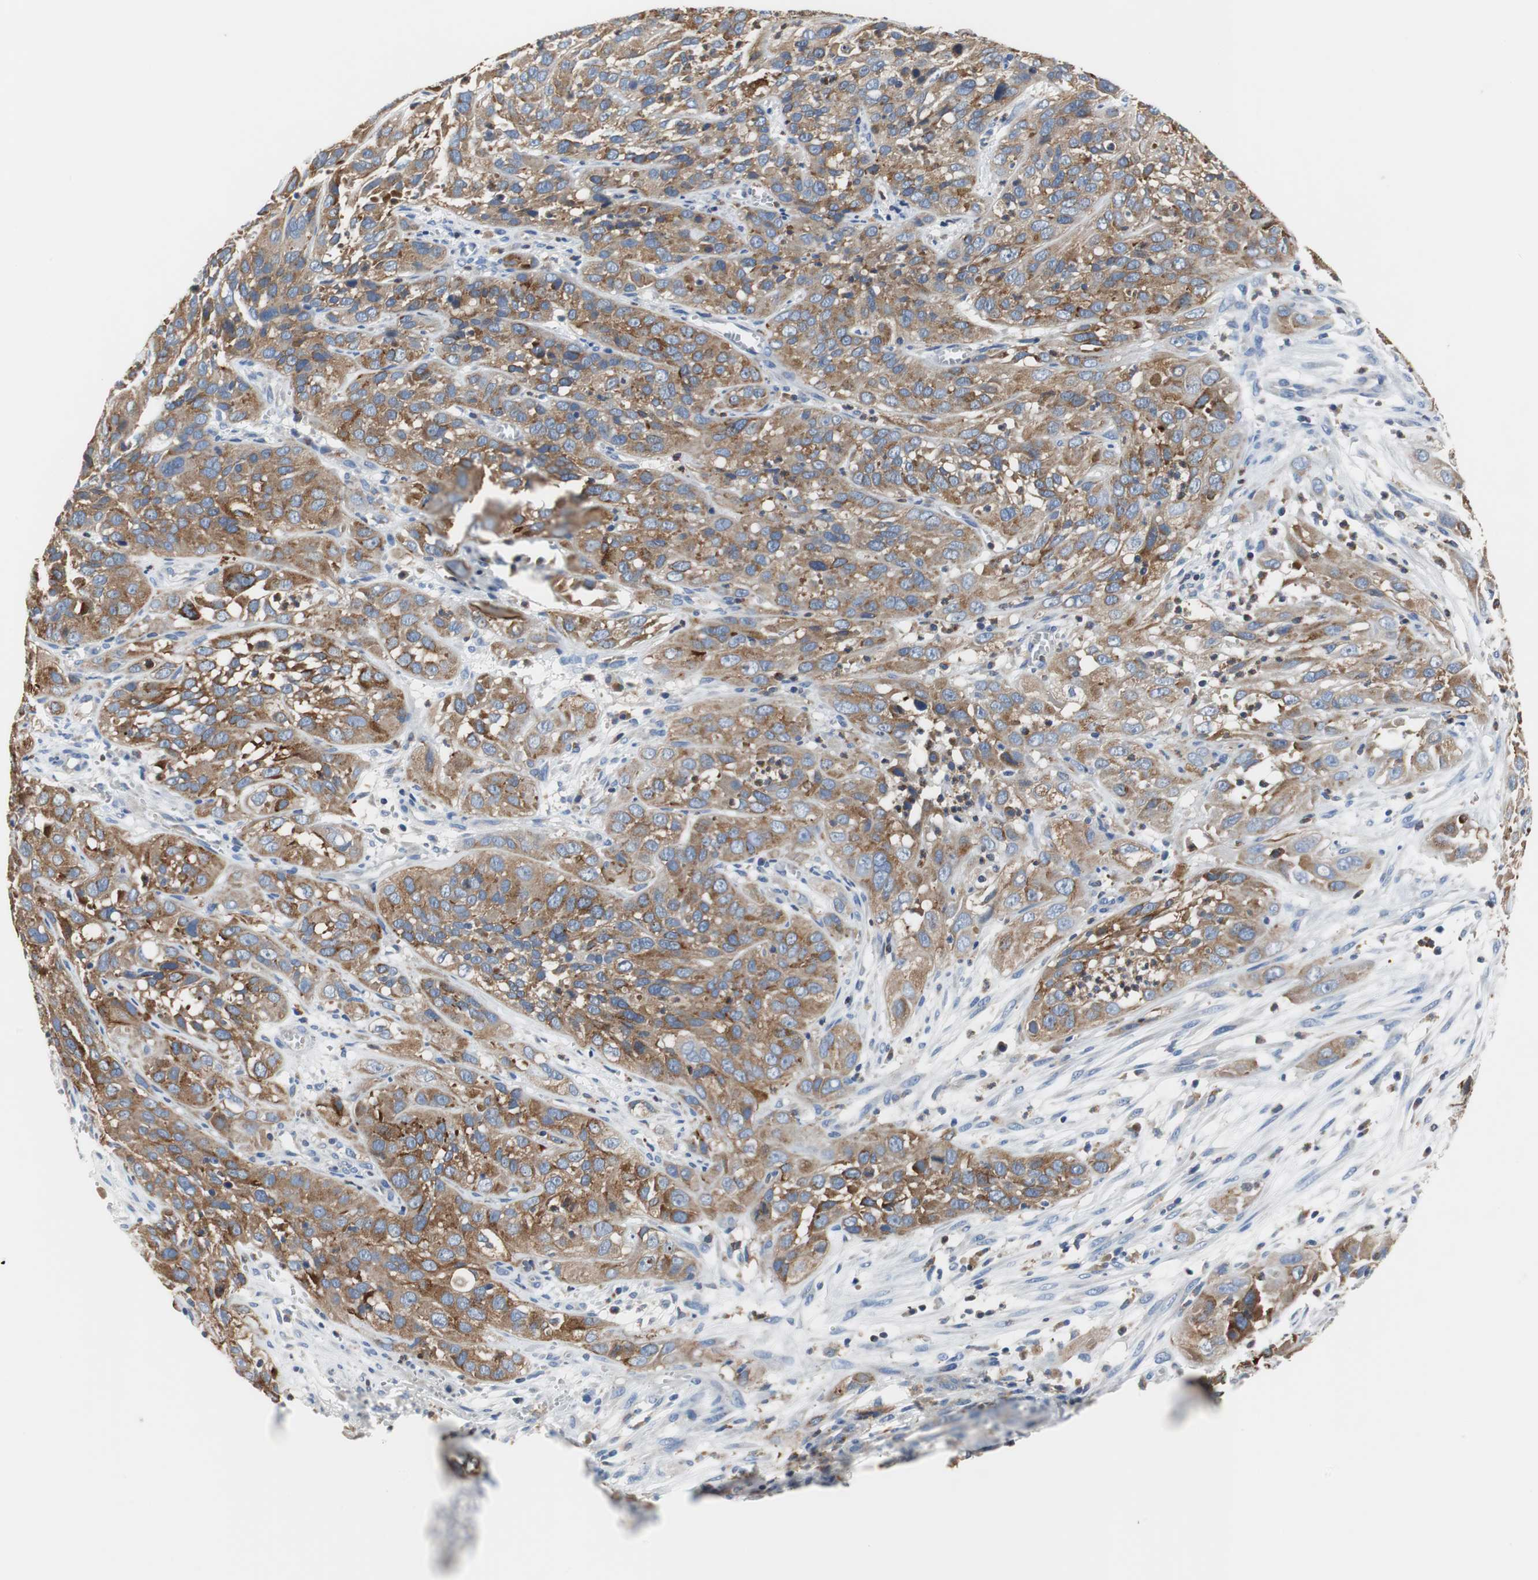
{"staining": {"intensity": "strong", "quantity": ">75%", "location": "cytoplasmic/membranous"}, "tissue": "cervical cancer", "cell_type": "Tumor cells", "image_type": "cancer", "snomed": [{"axis": "morphology", "description": "Squamous cell carcinoma, NOS"}, {"axis": "topography", "description": "Cervix"}], "caption": "A brown stain labels strong cytoplasmic/membranous staining of a protein in cervical cancer tumor cells.", "gene": "VAMP8", "patient": {"sex": "female", "age": 32}}